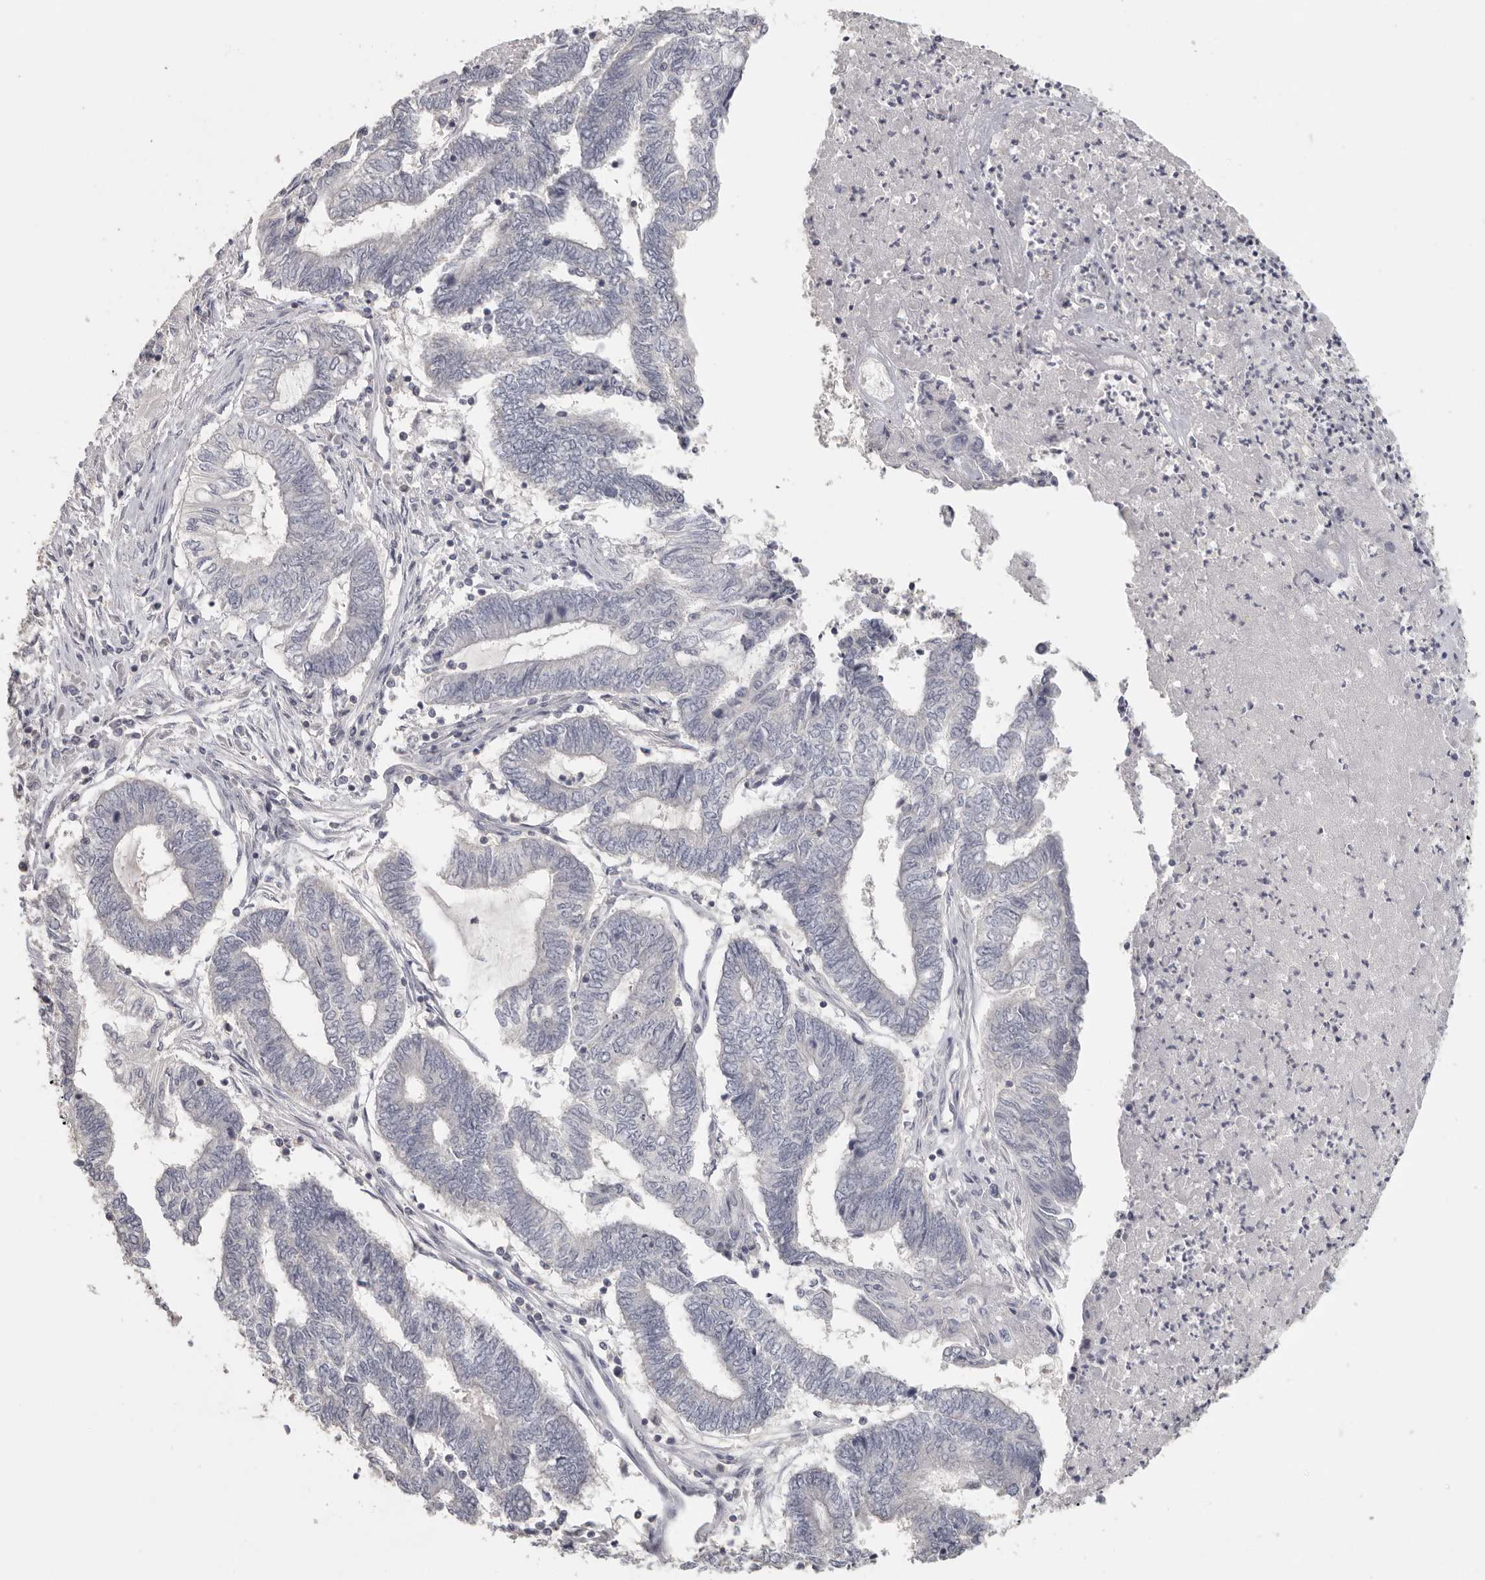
{"staining": {"intensity": "negative", "quantity": "none", "location": "none"}, "tissue": "endometrial cancer", "cell_type": "Tumor cells", "image_type": "cancer", "snomed": [{"axis": "morphology", "description": "Adenocarcinoma, NOS"}, {"axis": "topography", "description": "Uterus"}, {"axis": "topography", "description": "Endometrium"}], "caption": "Tumor cells are negative for protein expression in human endometrial cancer (adenocarcinoma).", "gene": "DNAJC11", "patient": {"sex": "female", "age": 70}}